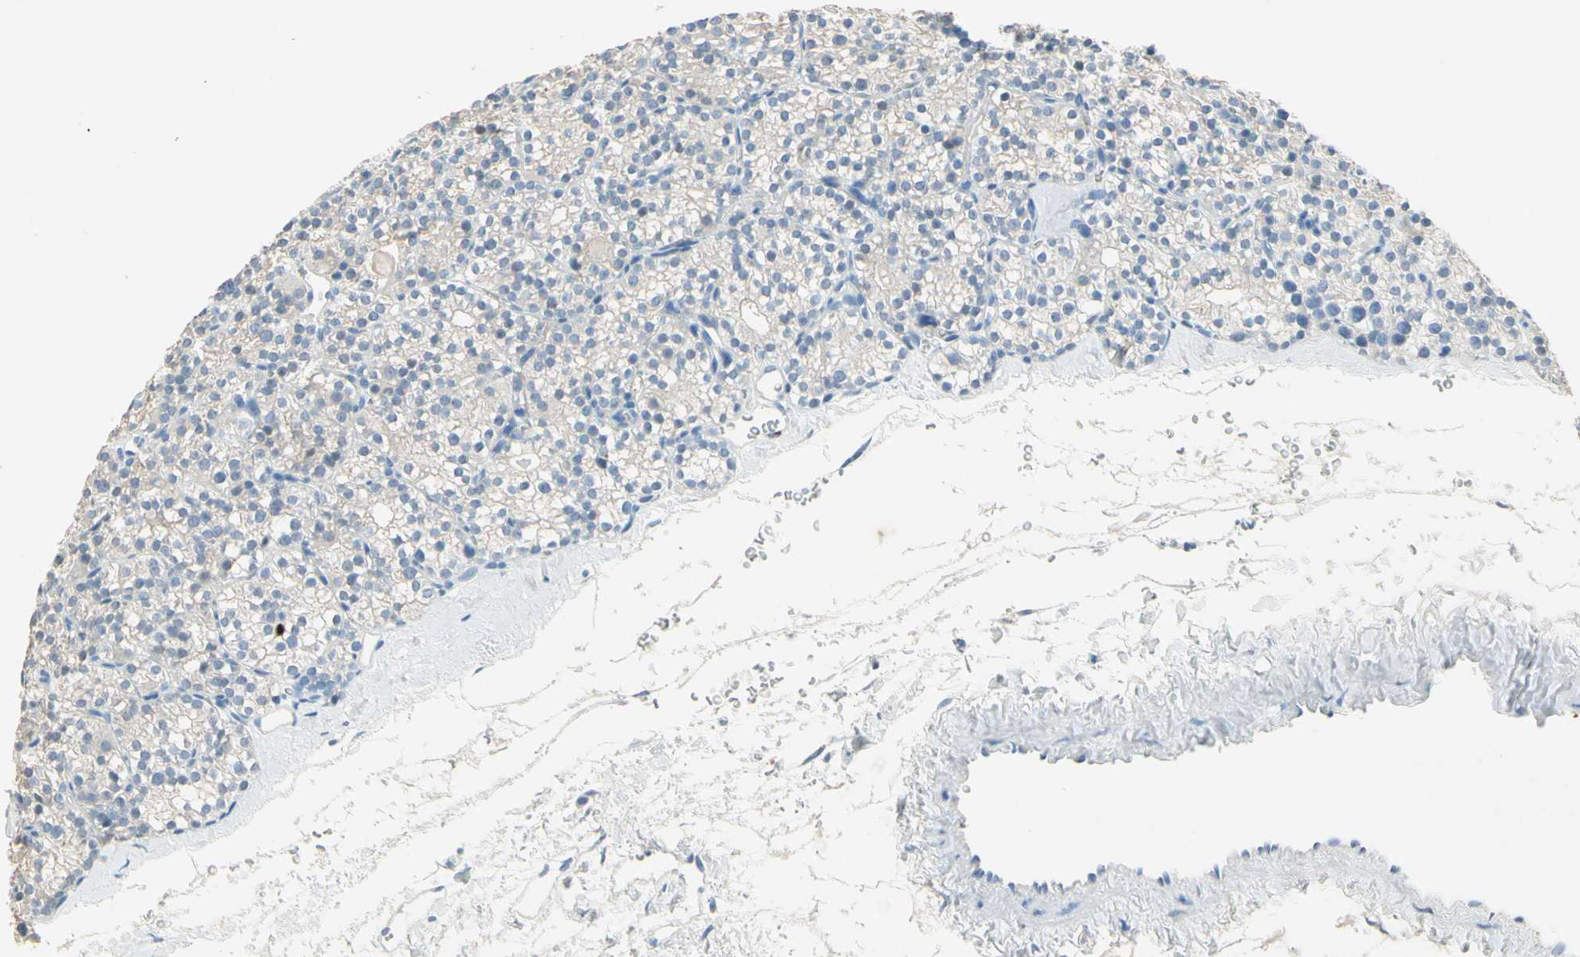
{"staining": {"intensity": "negative", "quantity": "none", "location": "none"}, "tissue": "parathyroid gland", "cell_type": "Glandular cells", "image_type": "normal", "snomed": [{"axis": "morphology", "description": "Normal tissue, NOS"}, {"axis": "topography", "description": "Parathyroid gland"}], "caption": "Immunohistochemistry micrograph of benign human parathyroid gland stained for a protein (brown), which displays no staining in glandular cells. Nuclei are stained in blue.", "gene": "NFKBIZ", "patient": {"sex": "female", "age": 64}}